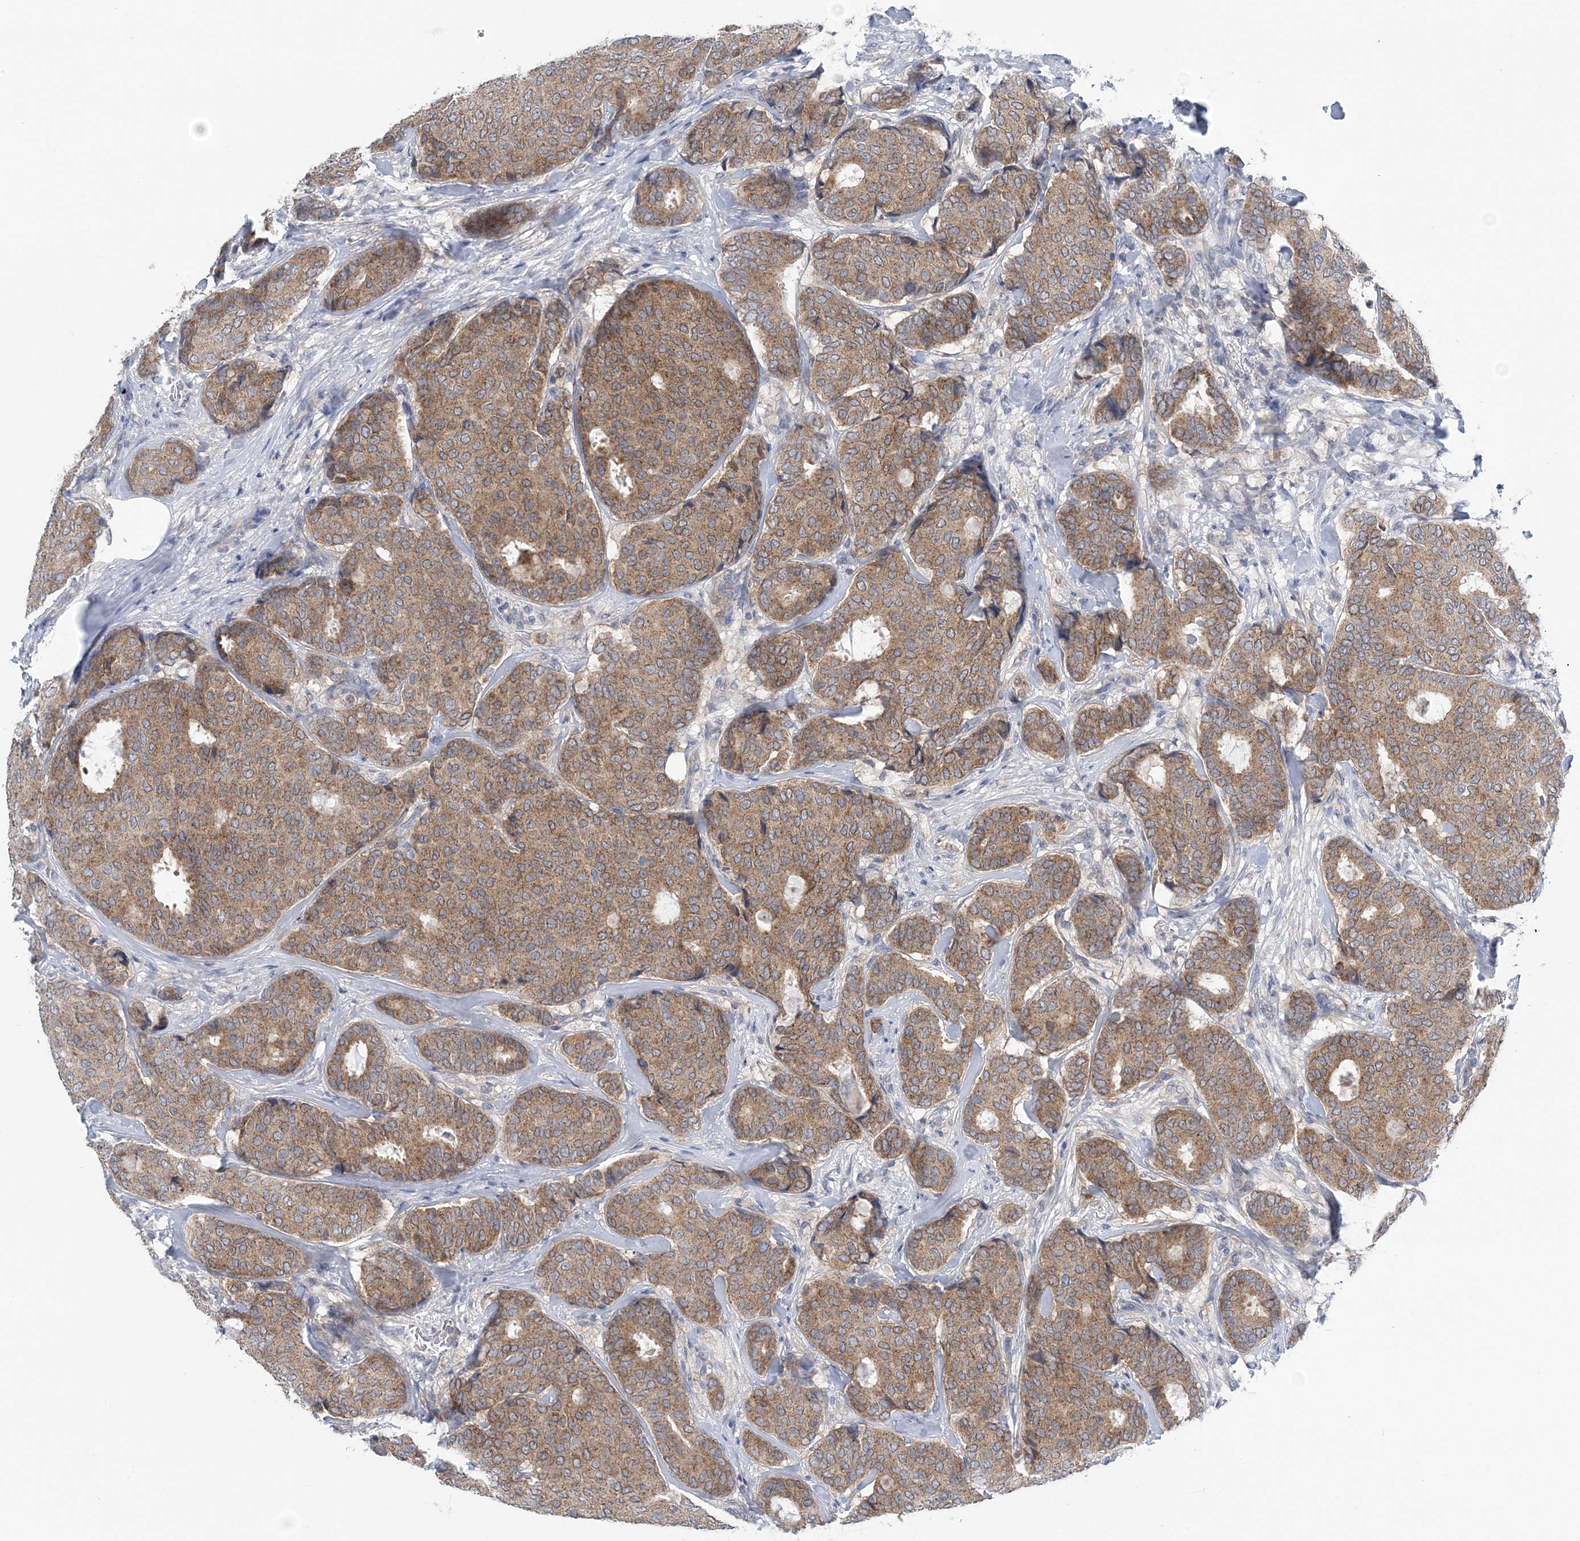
{"staining": {"intensity": "moderate", "quantity": ">75%", "location": "cytoplasmic/membranous"}, "tissue": "breast cancer", "cell_type": "Tumor cells", "image_type": "cancer", "snomed": [{"axis": "morphology", "description": "Duct carcinoma"}, {"axis": "topography", "description": "Breast"}], "caption": "Protein analysis of intraductal carcinoma (breast) tissue reveals moderate cytoplasmic/membranous expression in about >75% of tumor cells.", "gene": "COPE", "patient": {"sex": "female", "age": 75}}